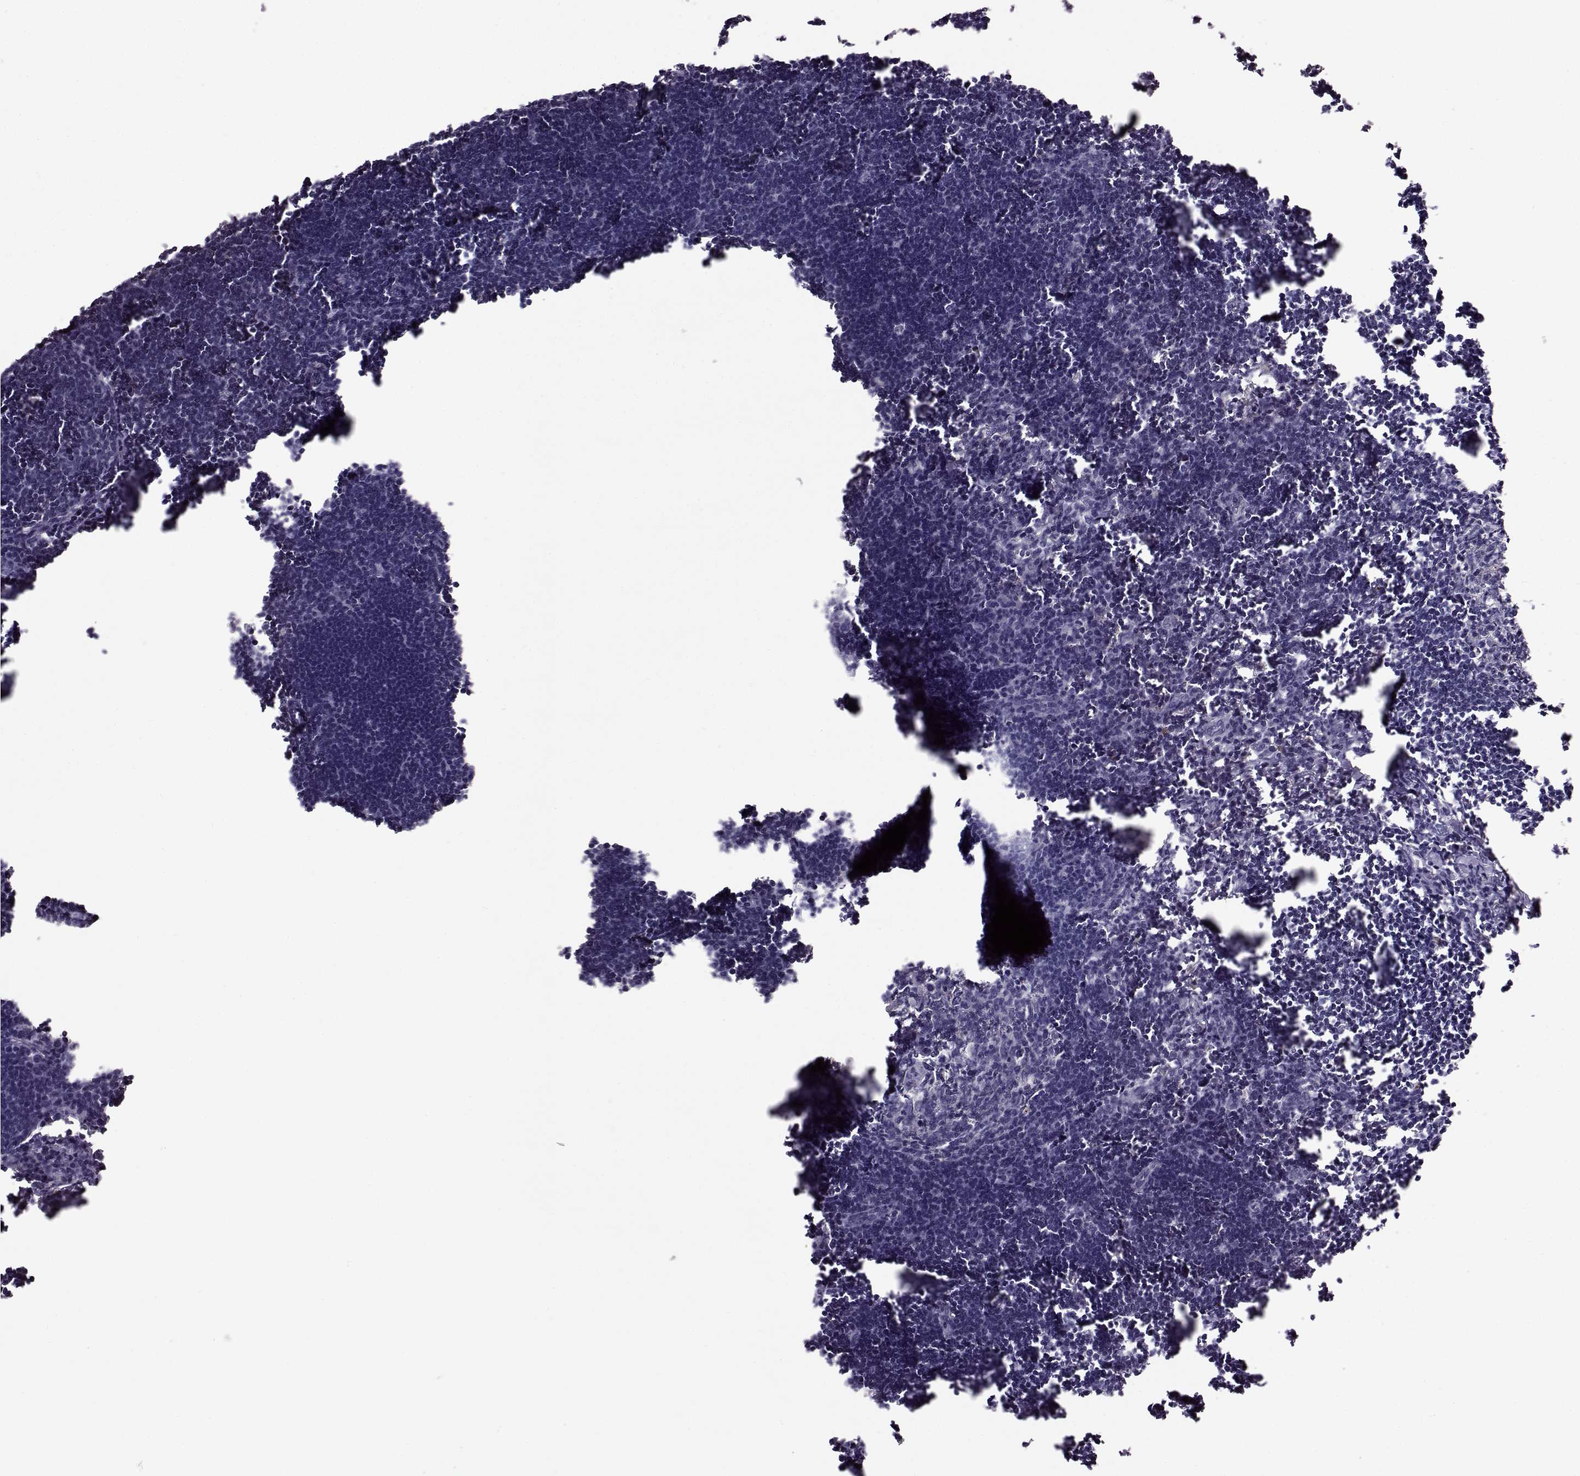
{"staining": {"intensity": "negative", "quantity": "none", "location": "none"}, "tissue": "lymph node", "cell_type": "Germinal center cells", "image_type": "normal", "snomed": [{"axis": "morphology", "description": "Normal tissue, NOS"}, {"axis": "topography", "description": "Lymph node"}], "caption": "This is an immunohistochemistry image of unremarkable human lymph node. There is no expression in germinal center cells.", "gene": "ADGRG2", "patient": {"sex": "male", "age": 55}}